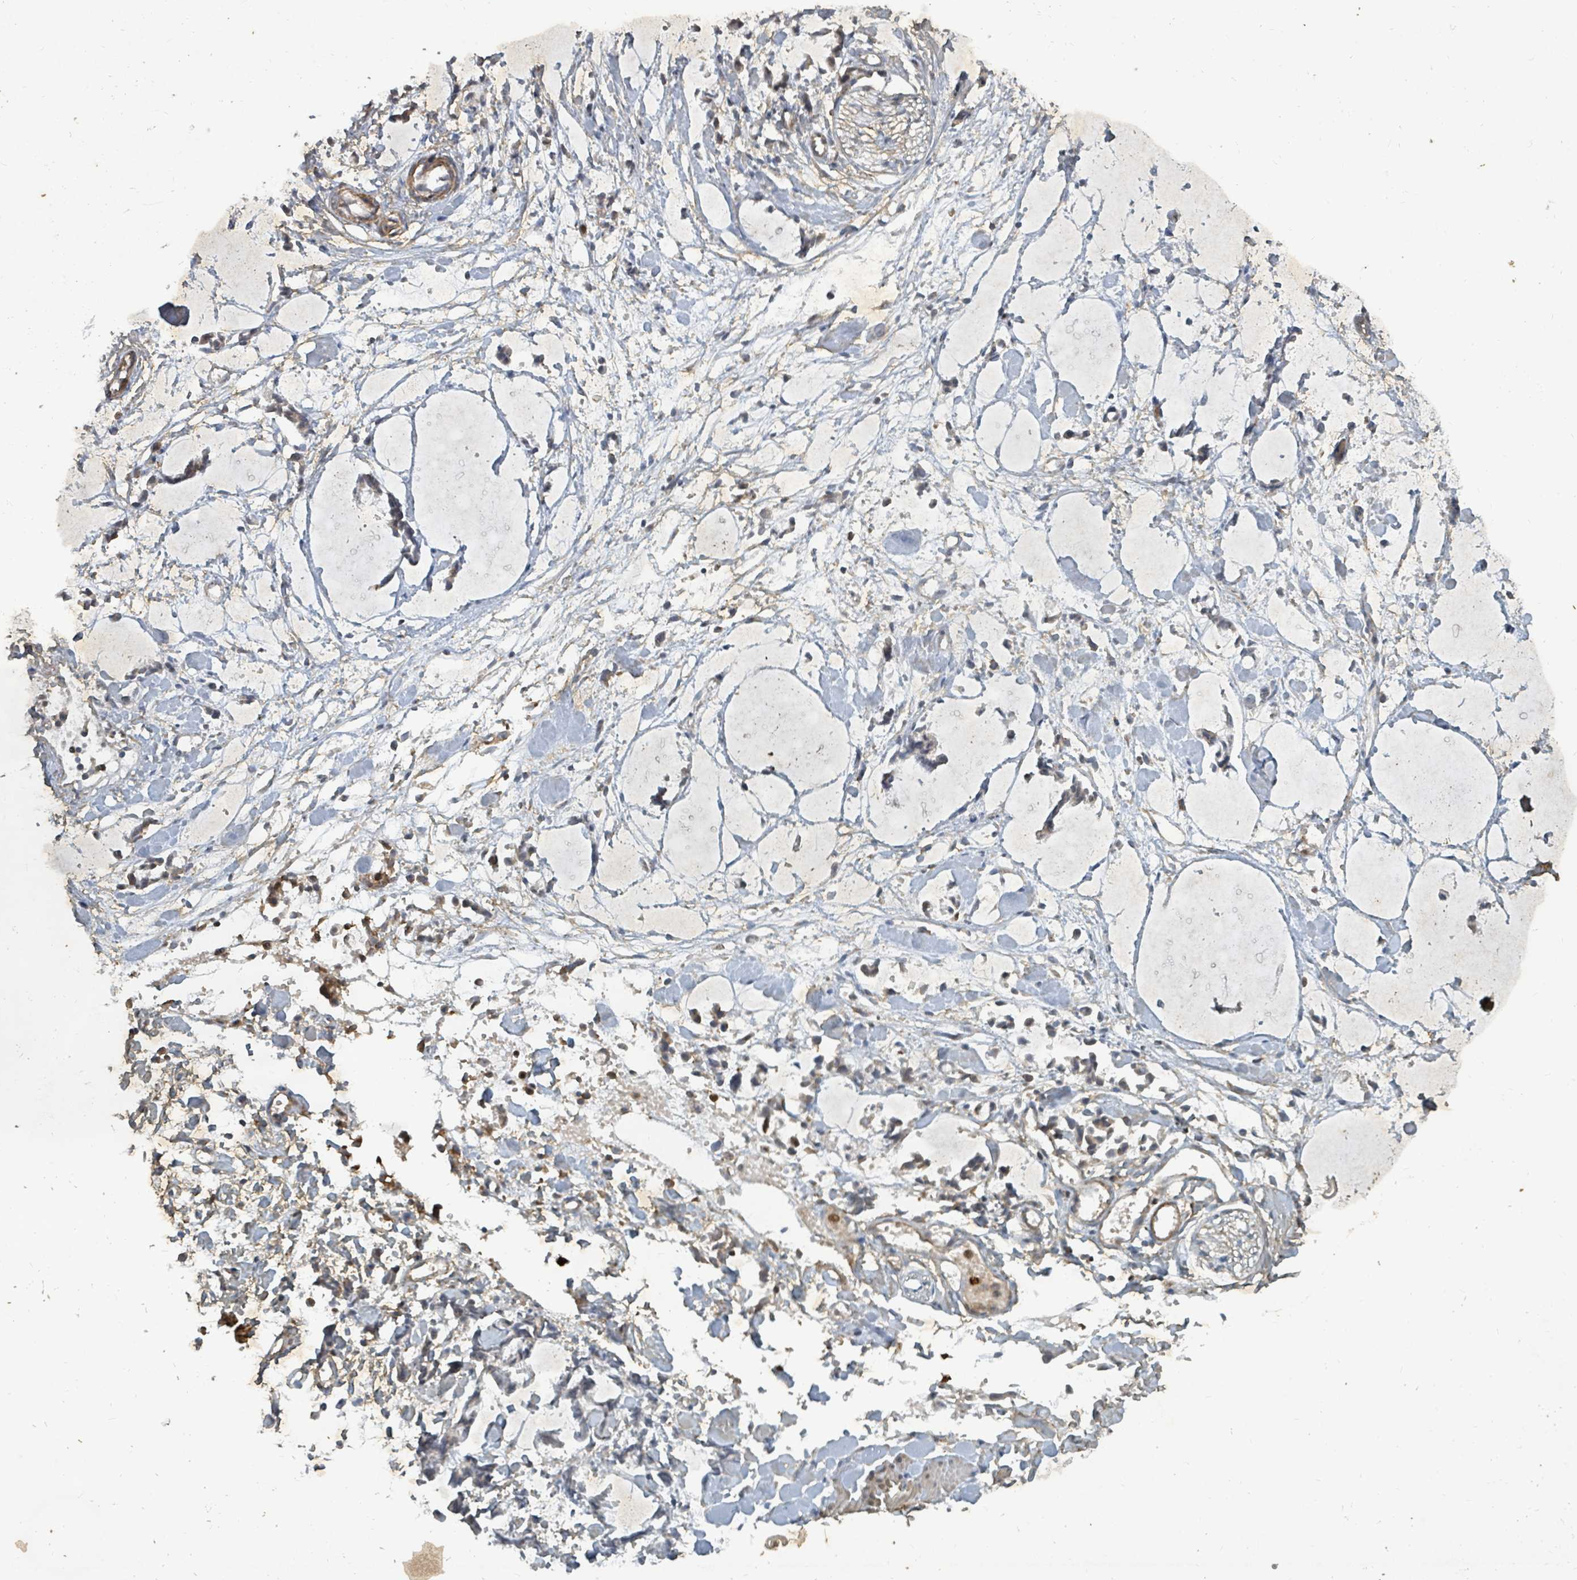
{"staining": {"intensity": "moderate", "quantity": "25%-75%", "location": "cytoplasmic/membranous"}, "tissue": "adipose tissue", "cell_type": "Adipocytes", "image_type": "normal", "snomed": [{"axis": "morphology", "description": "Normal tissue, NOS"}, {"axis": "morphology", "description": "Adenocarcinoma, NOS"}, {"axis": "topography", "description": "Smooth muscle"}, {"axis": "topography", "description": "Colon"}], "caption": "Immunohistochemistry (IHC) of normal adipose tissue demonstrates medium levels of moderate cytoplasmic/membranous staining in approximately 25%-75% of adipocytes.", "gene": "KDM4E", "patient": {"sex": "male", "age": 14}}